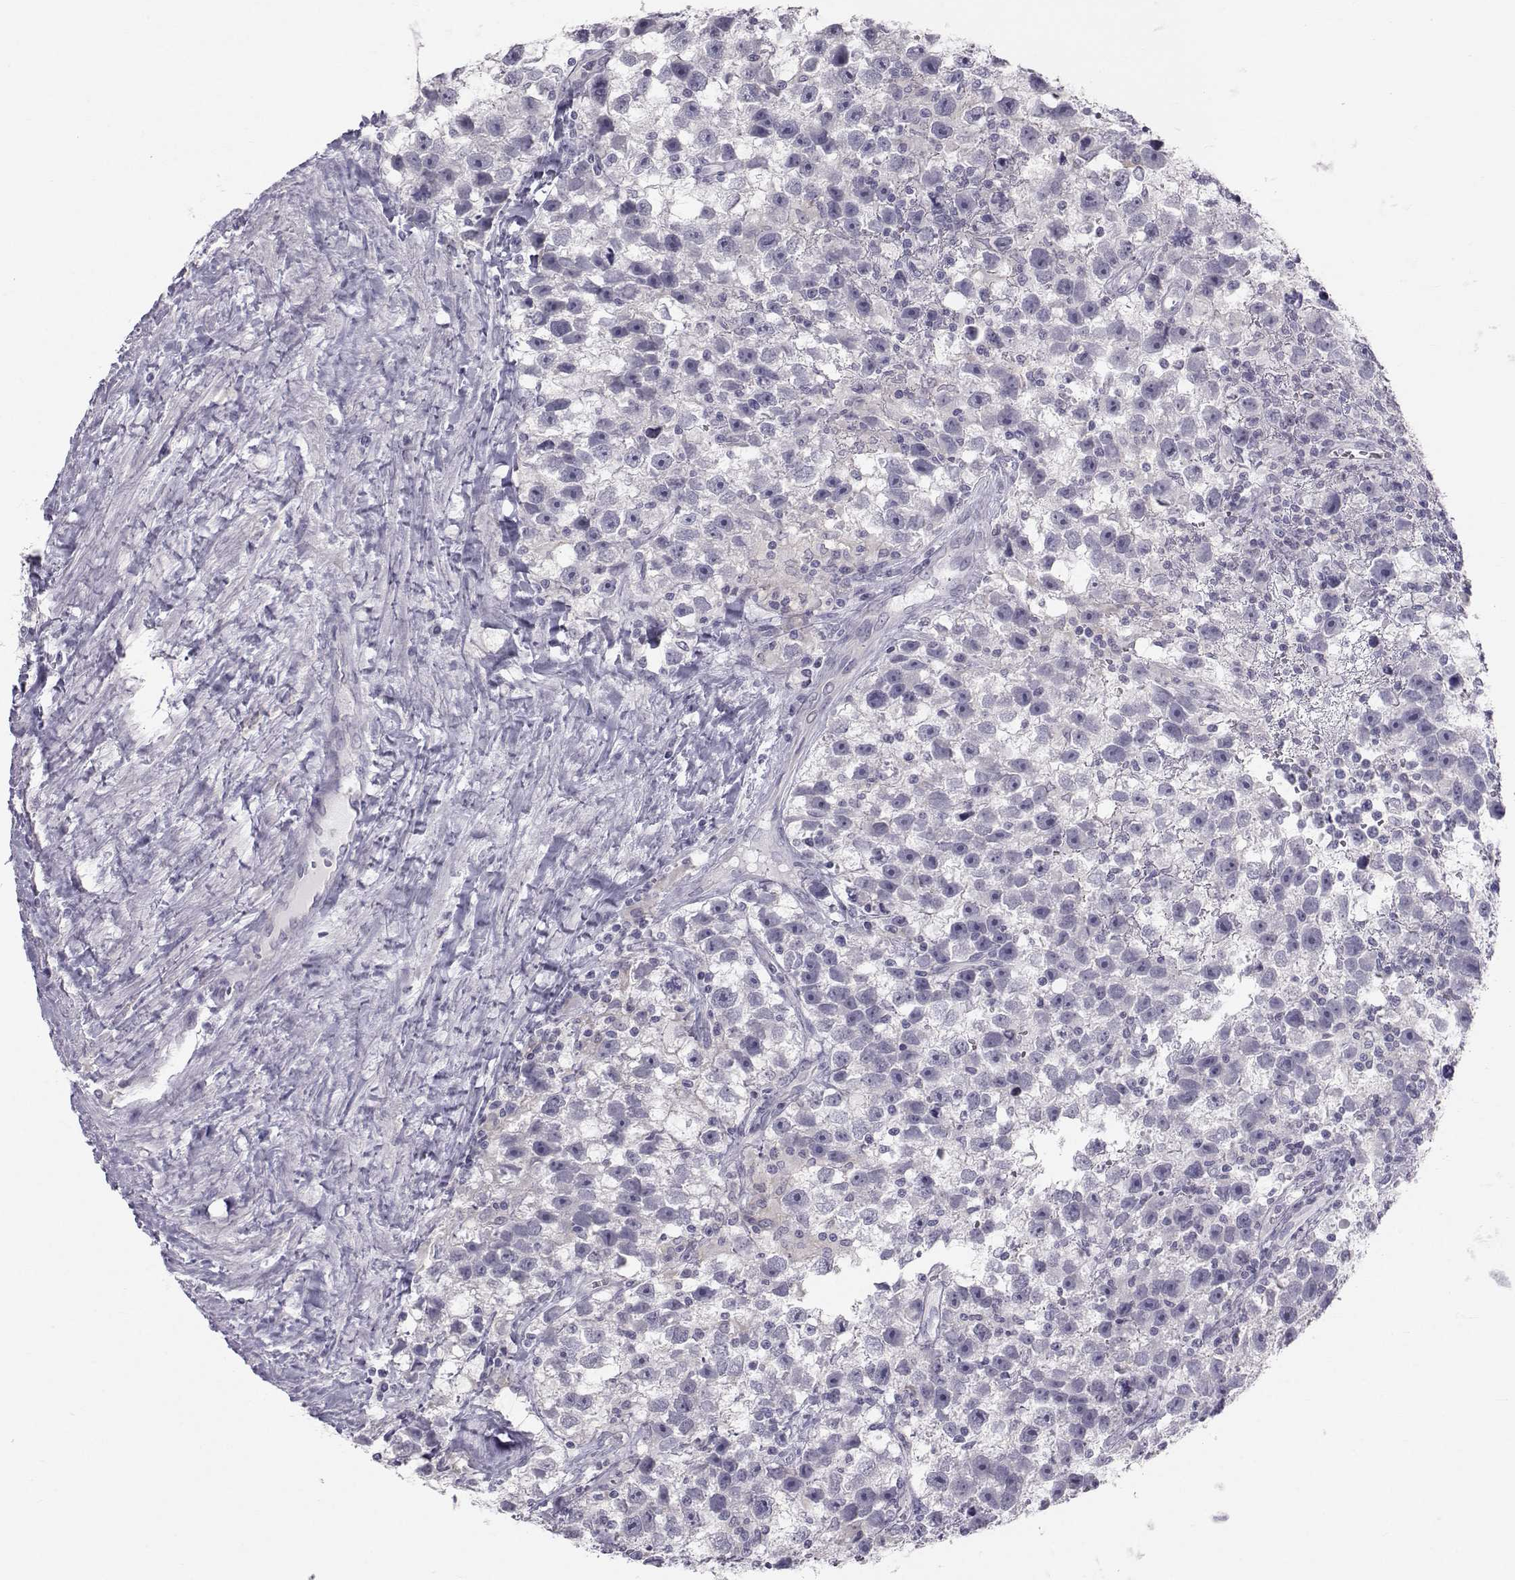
{"staining": {"intensity": "negative", "quantity": "none", "location": "none"}, "tissue": "testis cancer", "cell_type": "Tumor cells", "image_type": "cancer", "snomed": [{"axis": "morphology", "description": "Seminoma, NOS"}, {"axis": "topography", "description": "Testis"}], "caption": "Histopathology image shows no significant protein expression in tumor cells of testis seminoma.", "gene": "GARIN3", "patient": {"sex": "male", "age": 43}}